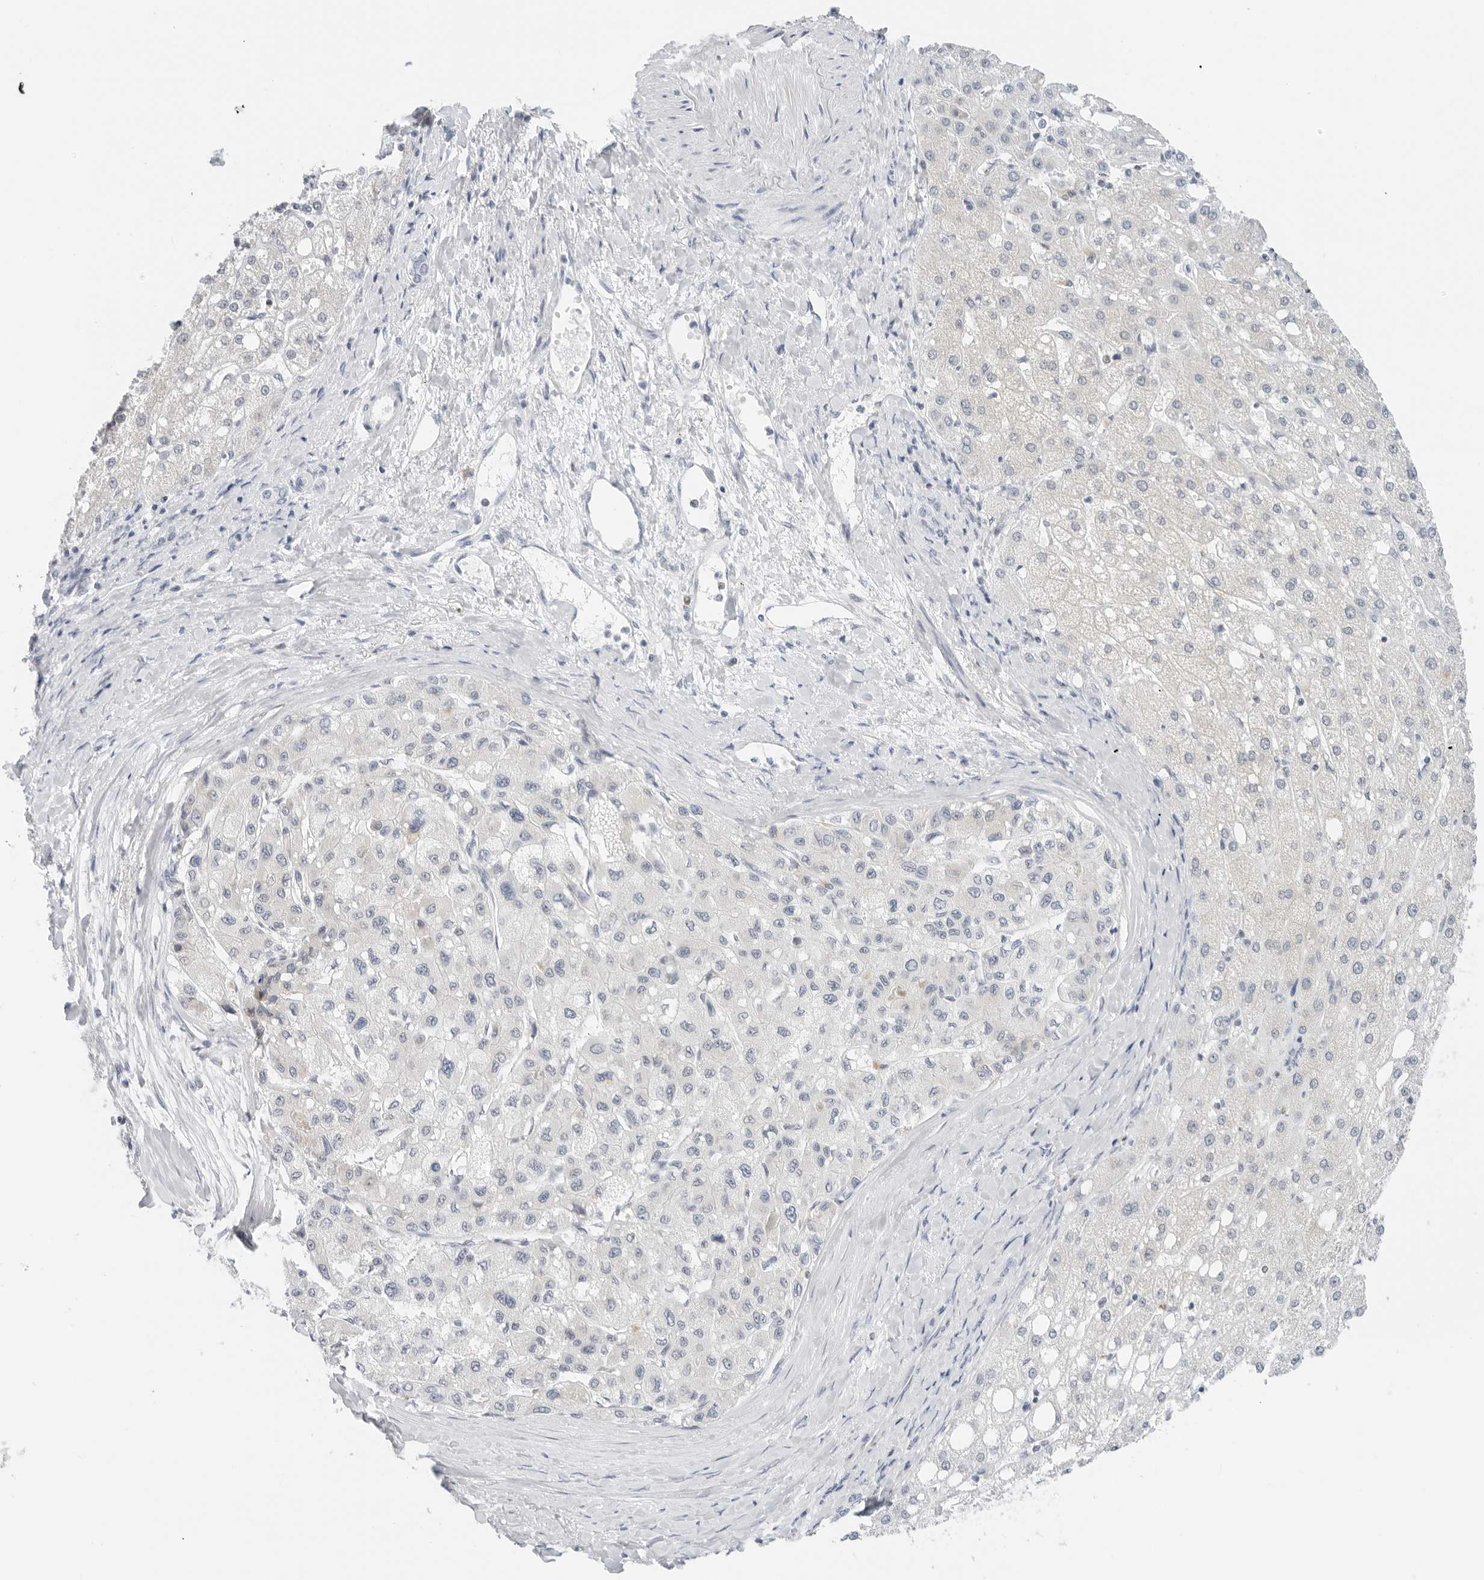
{"staining": {"intensity": "negative", "quantity": "none", "location": "none"}, "tissue": "liver cancer", "cell_type": "Tumor cells", "image_type": "cancer", "snomed": [{"axis": "morphology", "description": "Carcinoma, Hepatocellular, NOS"}, {"axis": "topography", "description": "Liver"}], "caption": "Liver cancer was stained to show a protein in brown. There is no significant staining in tumor cells.", "gene": "RC3H1", "patient": {"sex": "male", "age": 80}}